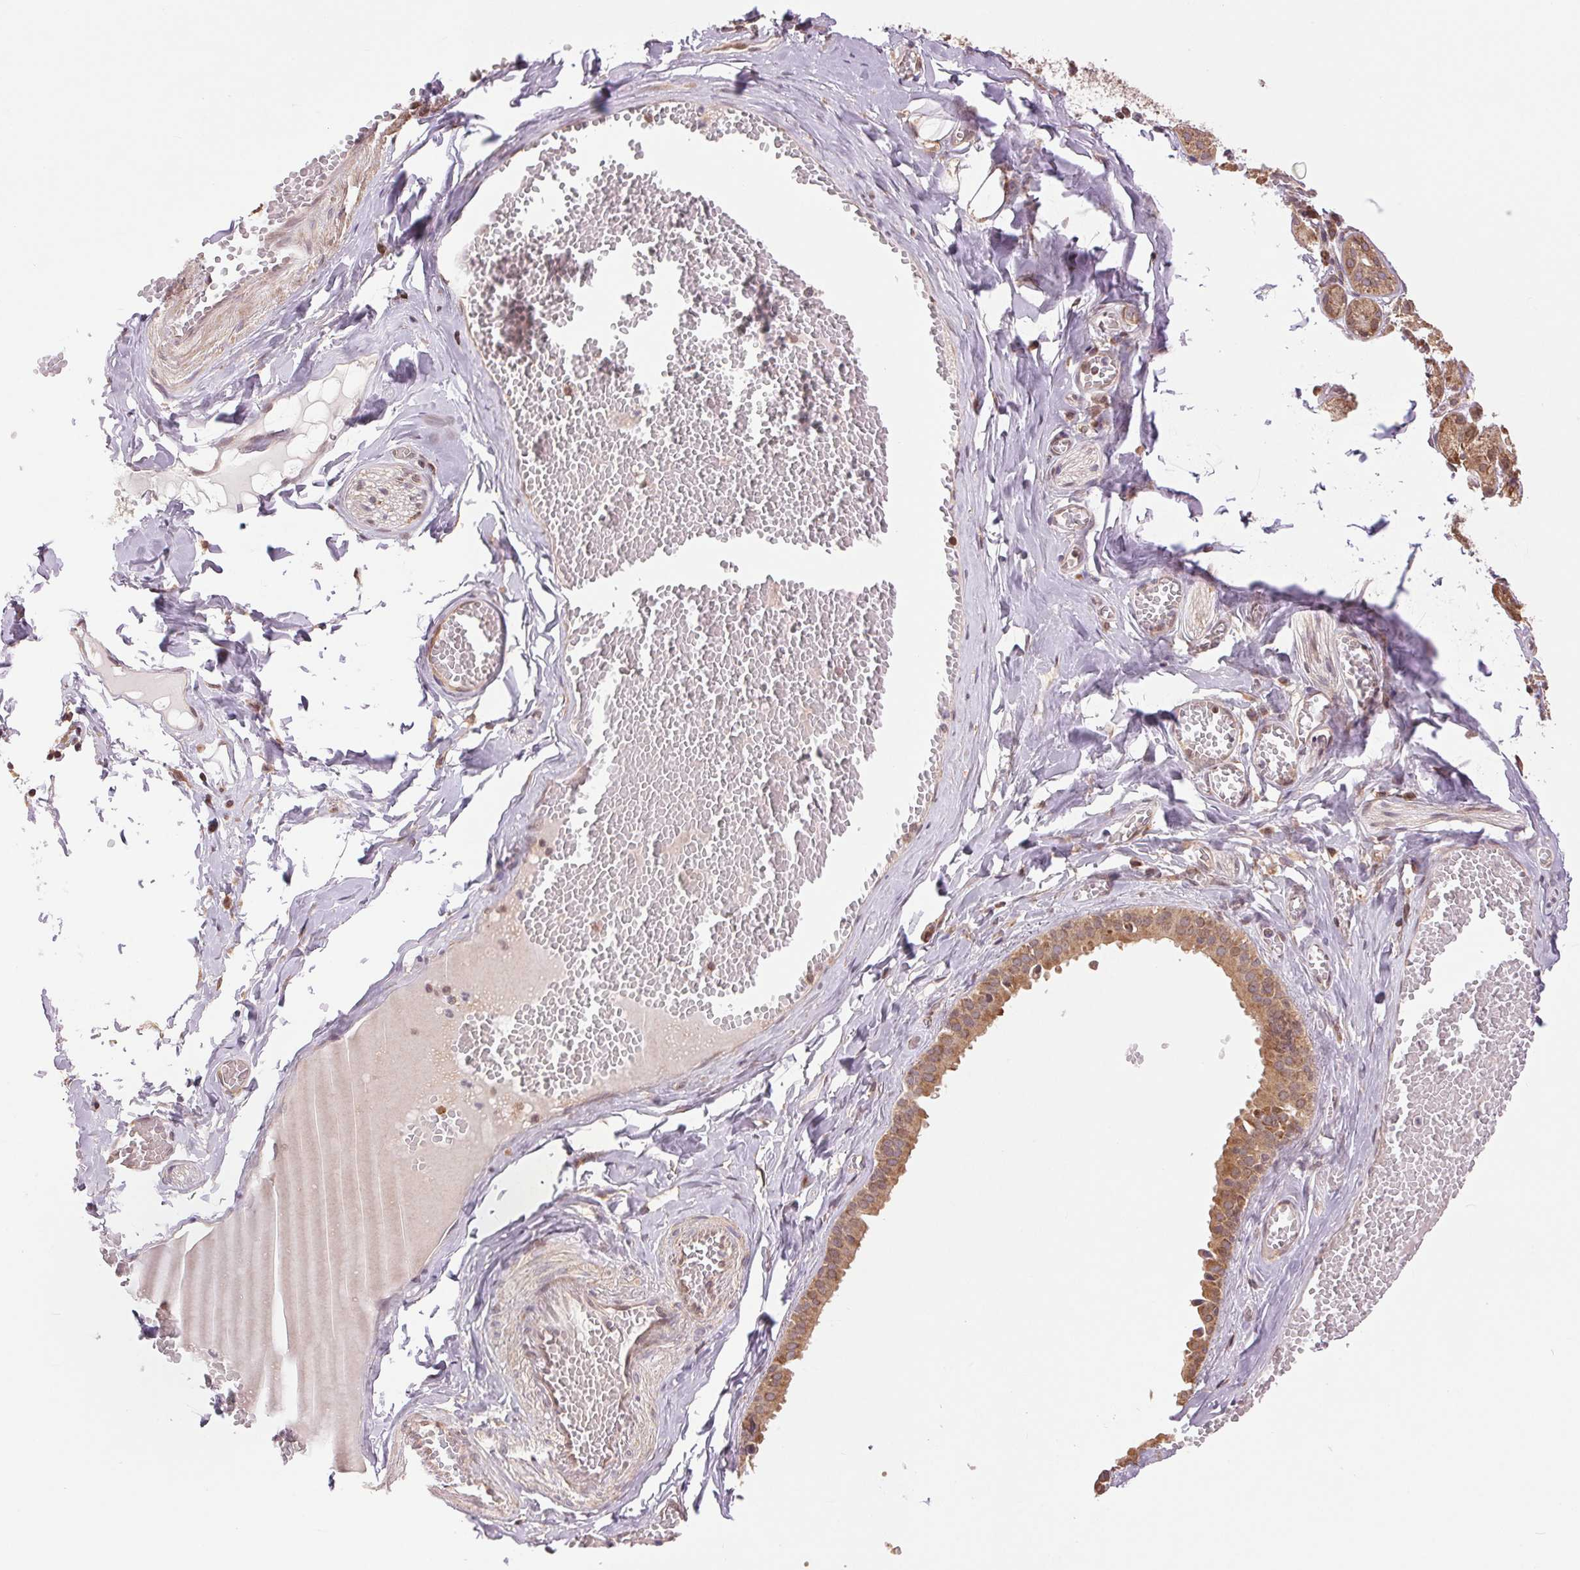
{"staining": {"intensity": "moderate", "quantity": ">75%", "location": "cytoplasmic/membranous"}, "tissue": "salivary gland", "cell_type": "Glandular cells", "image_type": "normal", "snomed": [{"axis": "morphology", "description": "Normal tissue, NOS"}, {"axis": "topography", "description": "Salivary gland"}, {"axis": "topography", "description": "Peripheral nerve tissue"}], "caption": "A photomicrograph showing moderate cytoplasmic/membranous positivity in about >75% of glandular cells in benign salivary gland, as visualized by brown immunohistochemical staining.", "gene": "BTF3L4", "patient": {"sex": "male", "age": 71}}